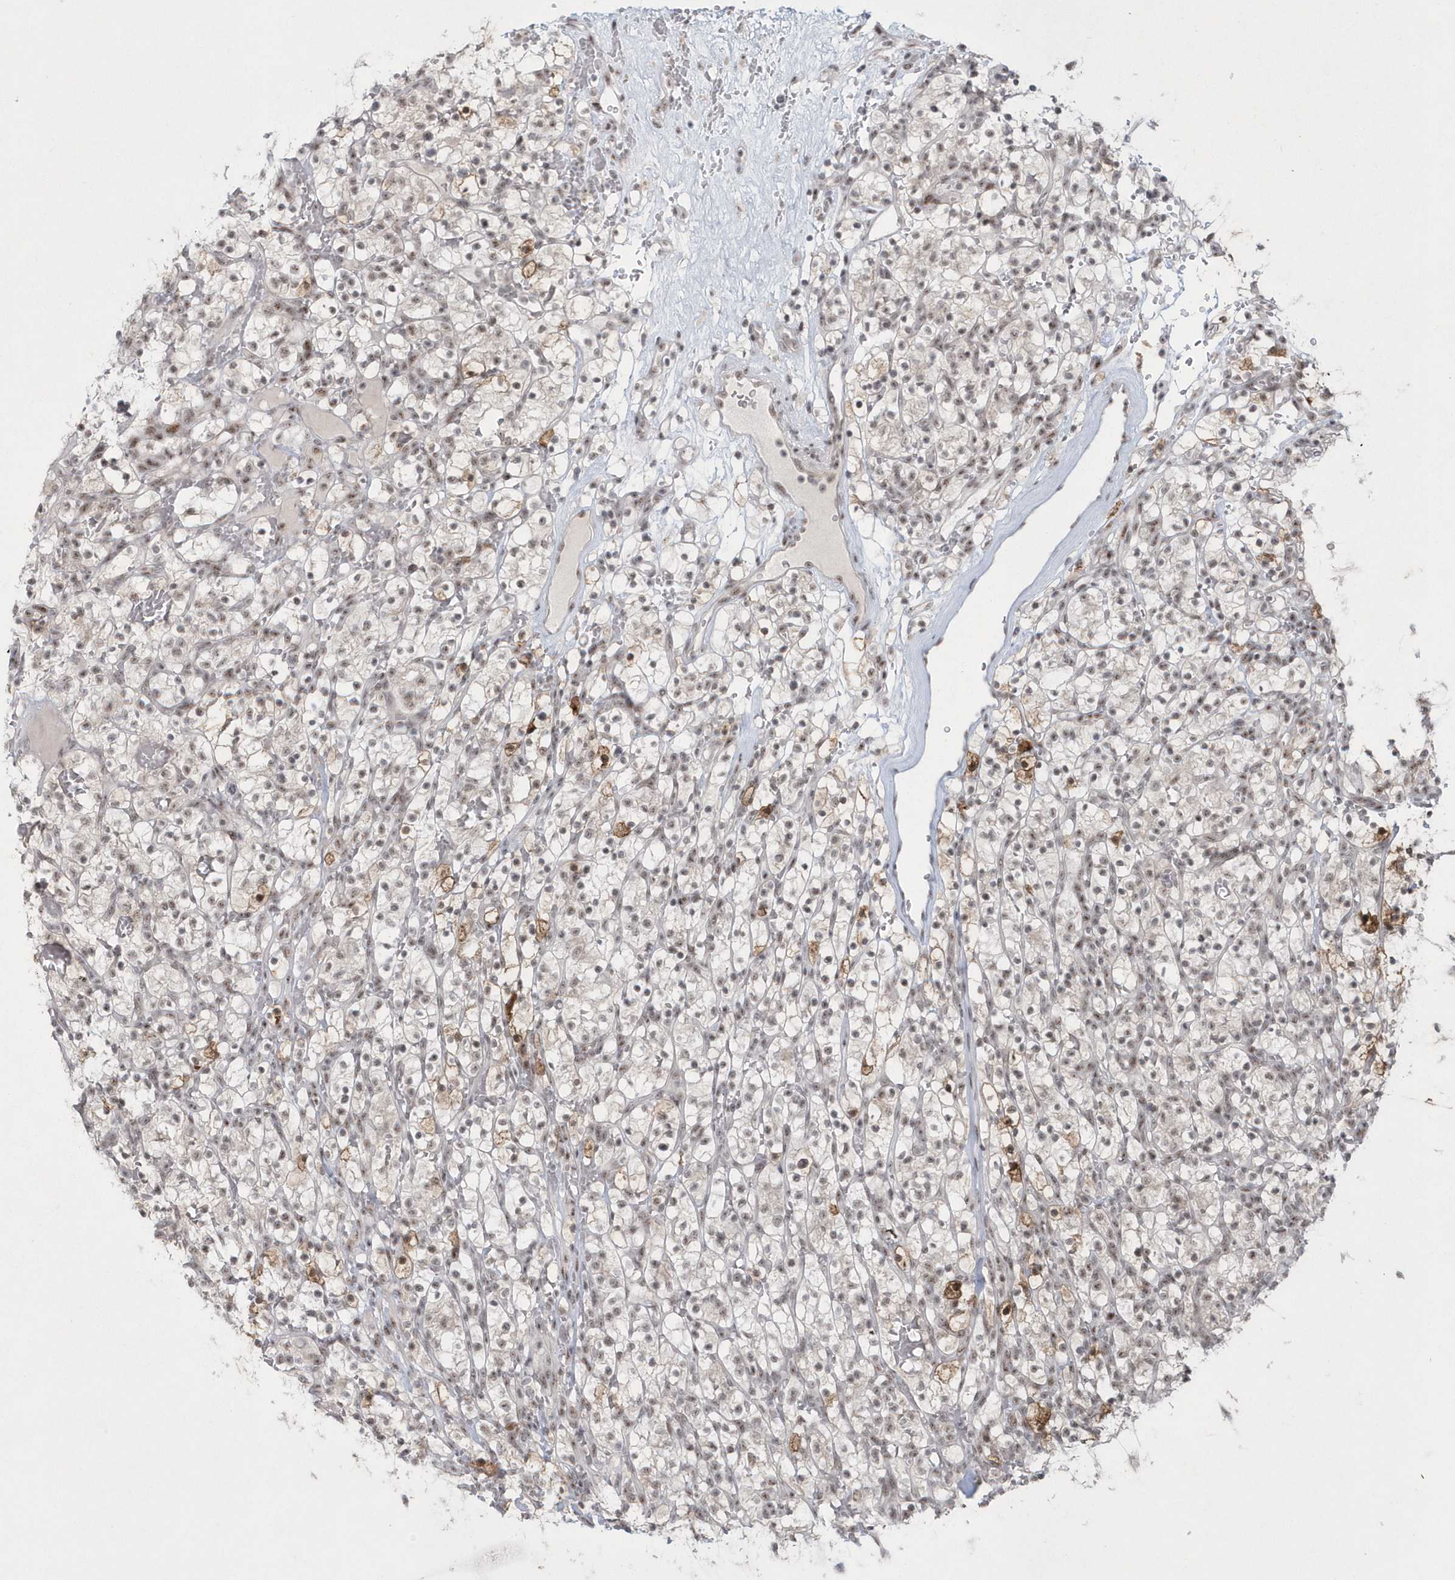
{"staining": {"intensity": "weak", "quantity": "25%-75%", "location": "nuclear"}, "tissue": "renal cancer", "cell_type": "Tumor cells", "image_type": "cancer", "snomed": [{"axis": "morphology", "description": "Adenocarcinoma, NOS"}, {"axis": "topography", "description": "Kidney"}], "caption": "Human renal adenocarcinoma stained with a brown dye displays weak nuclear positive staining in approximately 25%-75% of tumor cells.", "gene": "KDM6B", "patient": {"sex": "female", "age": 57}}